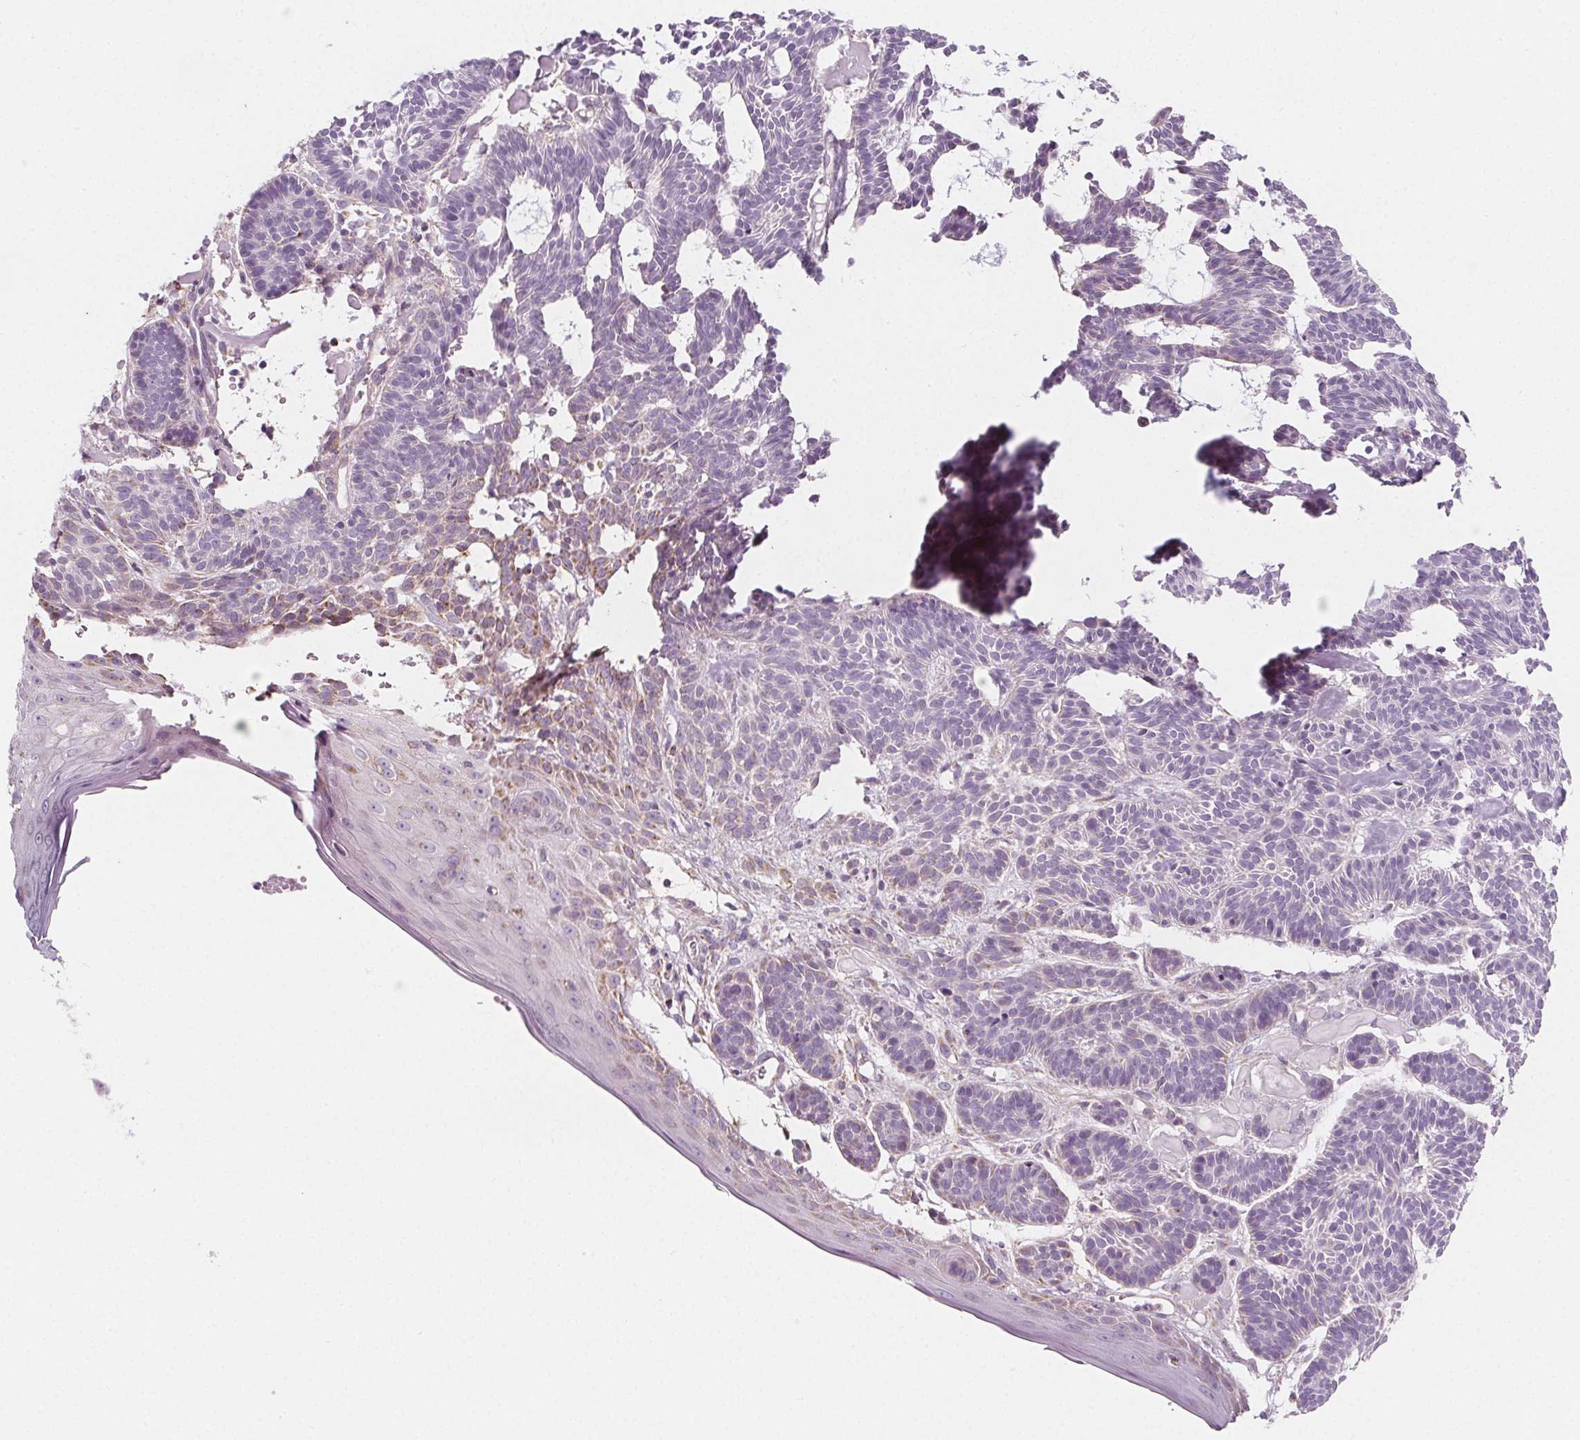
{"staining": {"intensity": "moderate", "quantity": "<25%", "location": "cytoplasmic/membranous"}, "tissue": "skin cancer", "cell_type": "Tumor cells", "image_type": "cancer", "snomed": [{"axis": "morphology", "description": "Basal cell carcinoma"}, {"axis": "topography", "description": "Skin"}], "caption": "A brown stain shows moderate cytoplasmic/membranous staining of a protein in human skin cancer tumor cells.", "gene": "IL17C", "patient": {"sex": "male", "age": 85}}